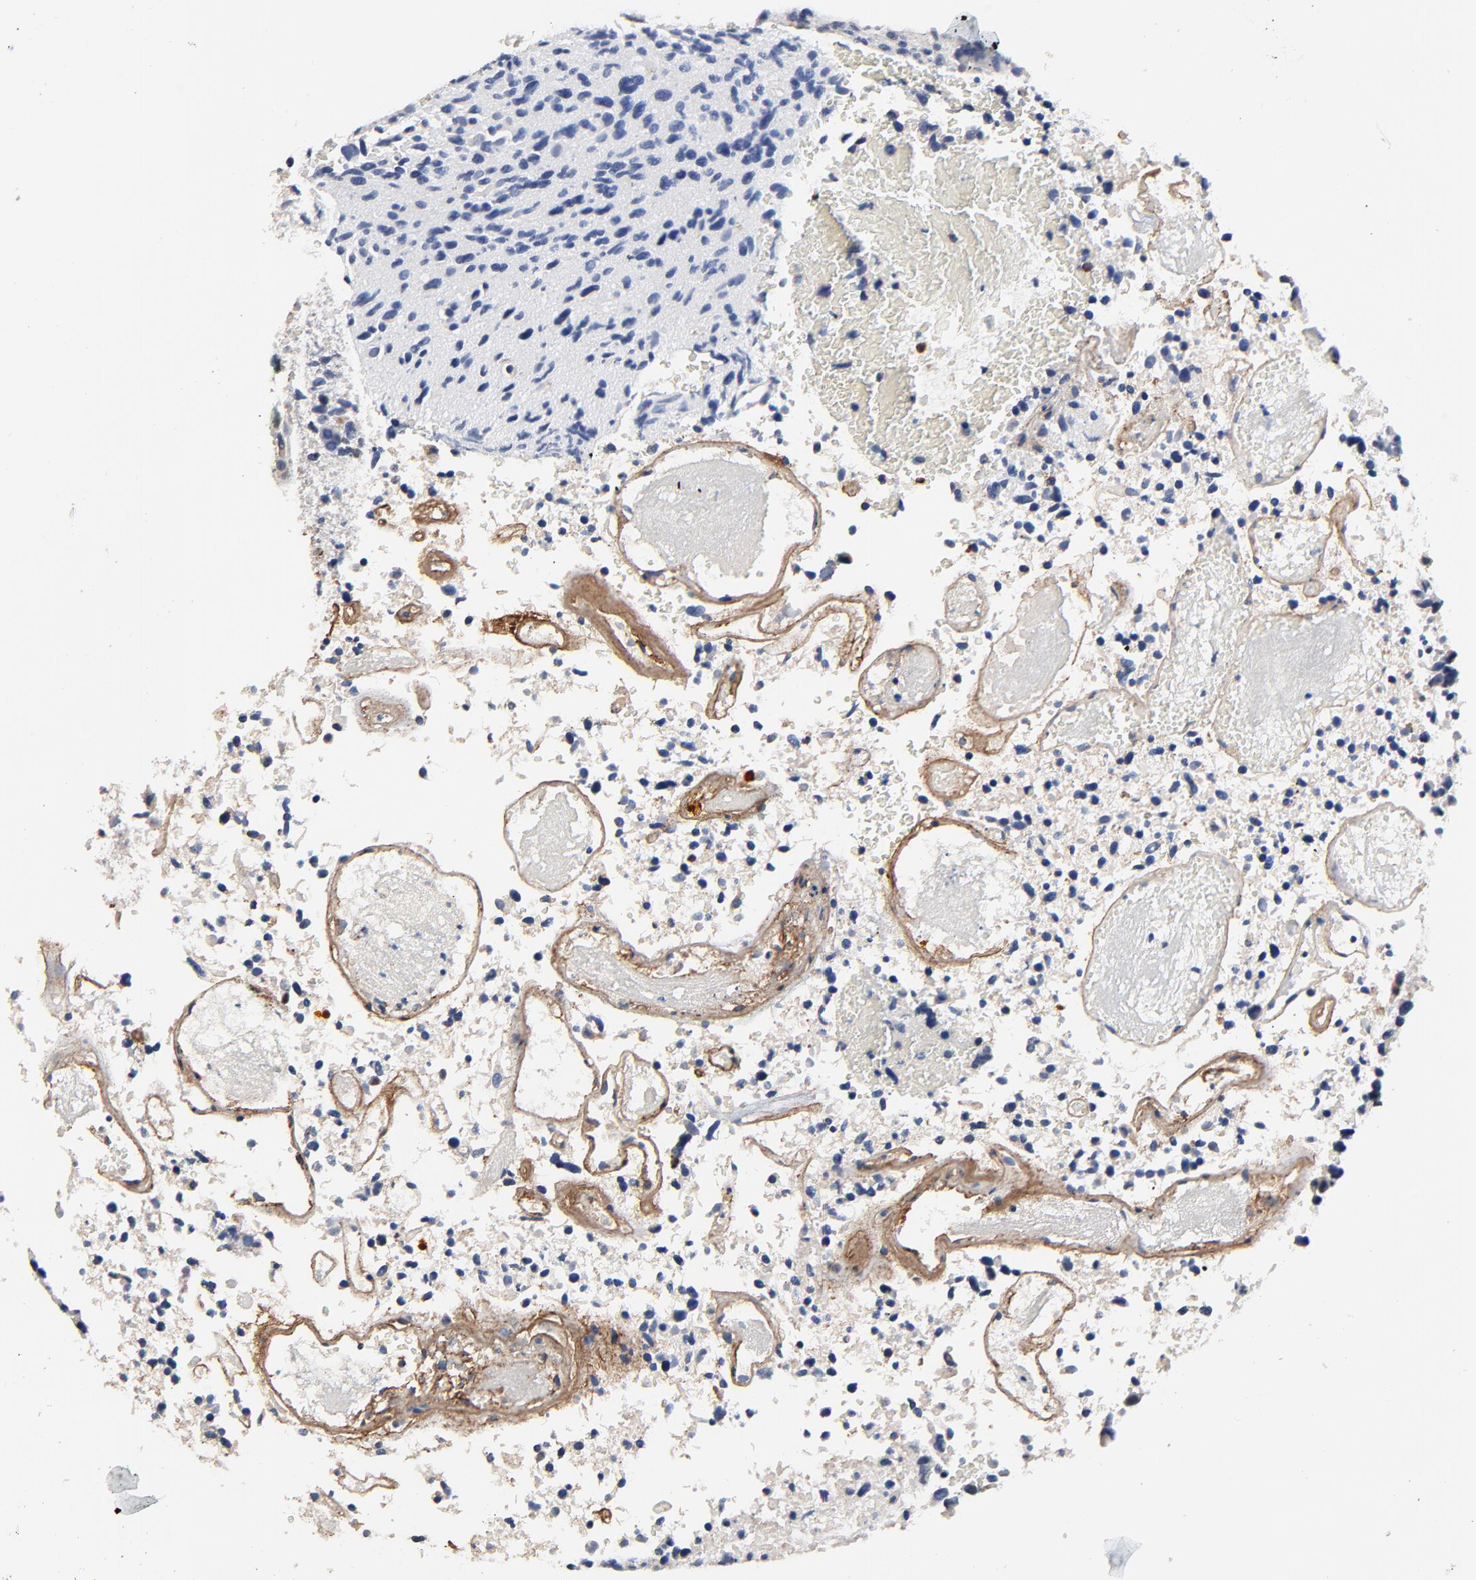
{"staining": {"intensity": "weak", "quantity": "<25%", "location": "cytoplasmic/membranous"}, "tissue": "glioma", "cell_type": "Tumor cells", "image_type": "cancer", "snomed": [{"axis": "morphology", "description": "Glioma, malignant, High grade"}, {"axis": "topography", "description": "Brain"}], "caption": "The image shows no significant positivity in tumor cells of glioma. The staining was performed using DAB to visualize the protein expression in brown, while the nuclei were stained in blue with hematoxylin (Magnification: 20x).", "gene": "SKAP1", "patient": {"sex": "male", "age": 72}}